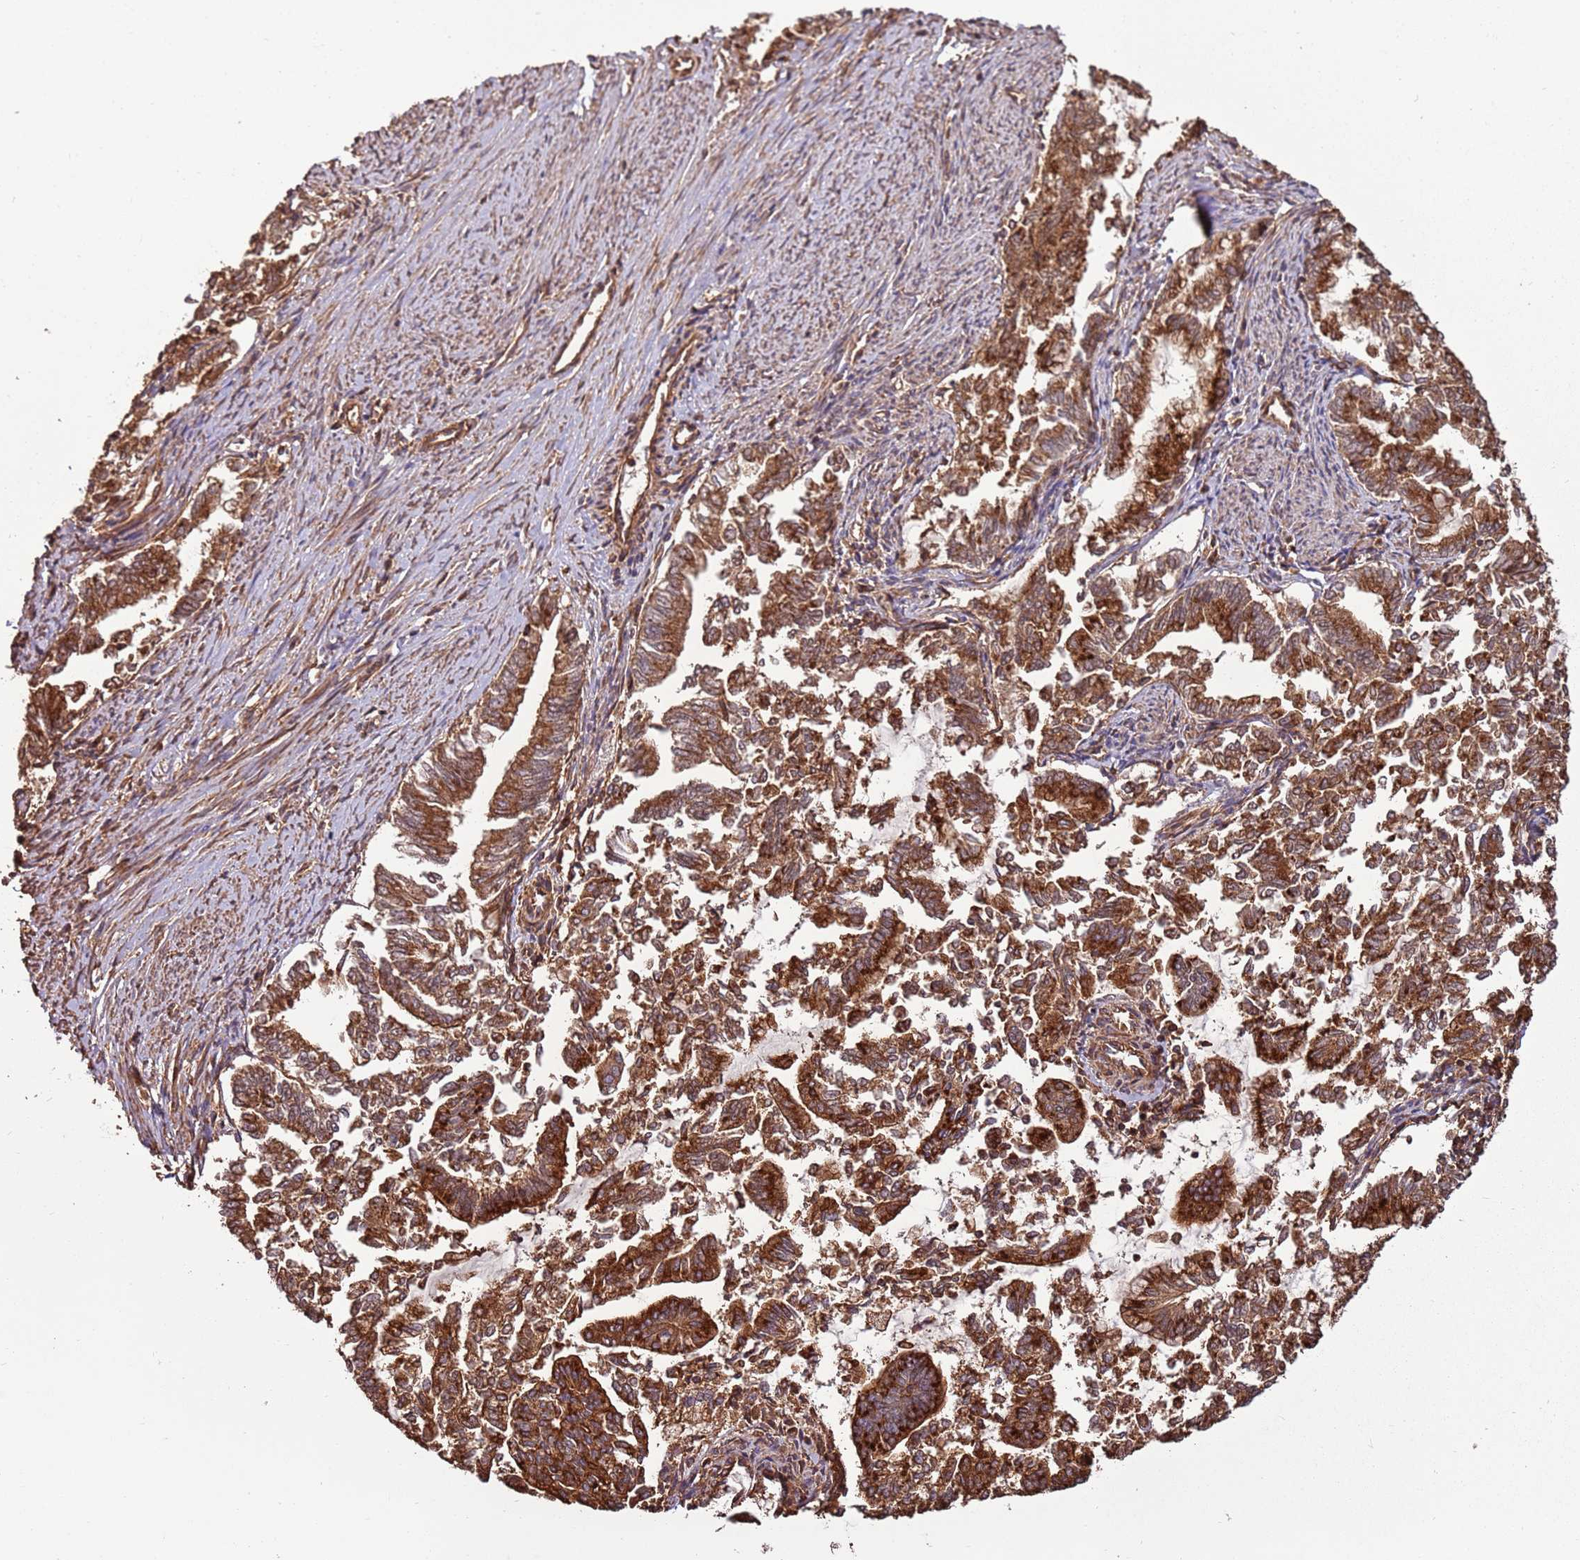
{"staining": {"intensity": "strong", "quantity": ">75%", "location": "cytoplasmic/membranous"}, "tissue": "endometrial cancer", "cell_type": "Tumor cells", "image_type": "cancer", "snomed": [{"axis": "morphology", "description": "Adenocarcinoma, NOS"}, {"axis": "topography", "description": "Endometrium"}], "caption": "Protein positivity by IHC shows strong cytoplasmic/membranous staining in about >75% of tumor cells in endometrial cancer (adenocarcinoma). Using DAB (3,3'-diaminobenzidine) (brown) and hematoxylin (blue) stains, captured at high magnification using brightfield microscopy.", "gene": "ACVR2A", "patient": {"sex": "female", "age": 79}}